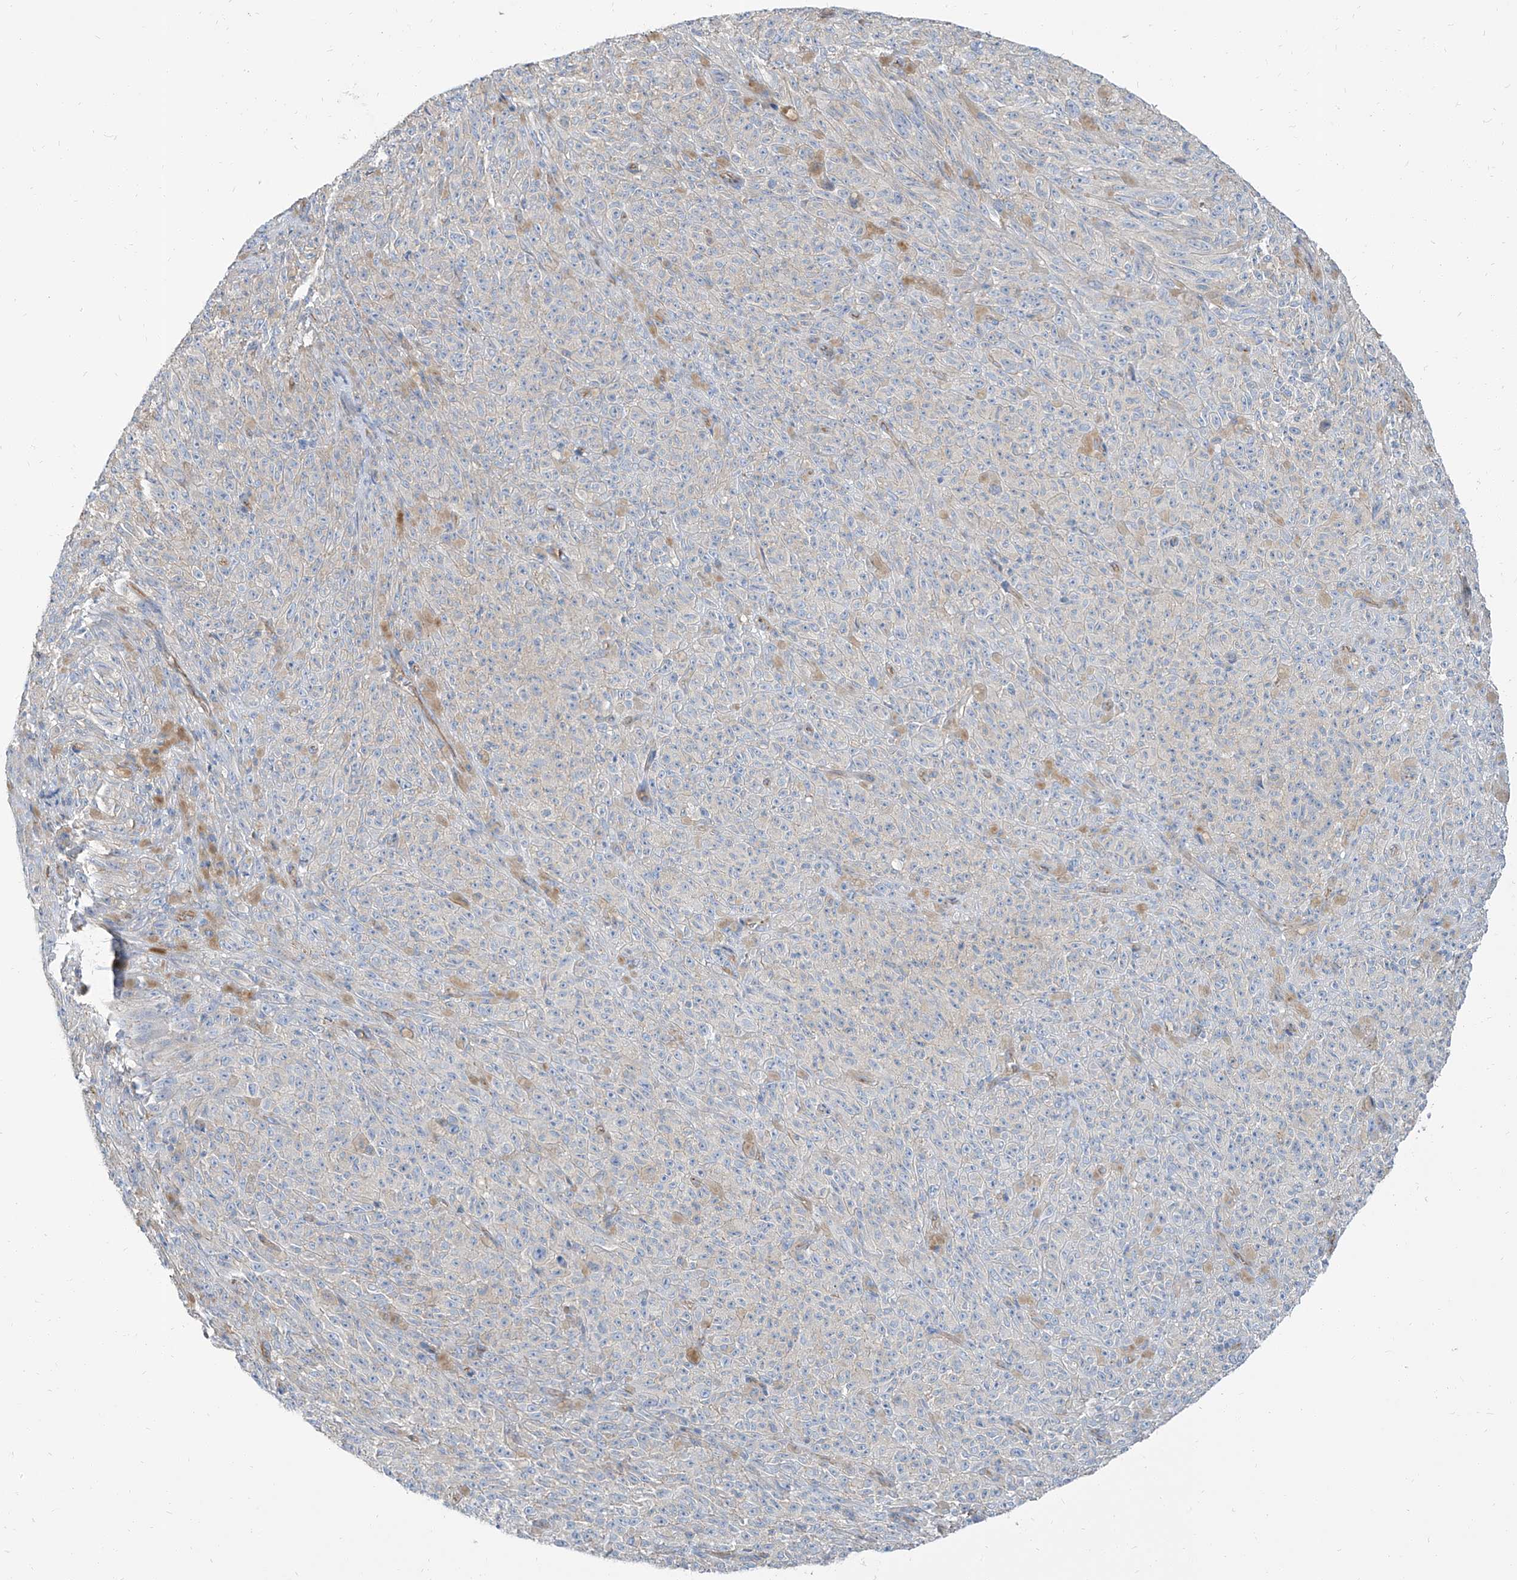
{"staining": {"intensity": "negative", "quantity": "none", "location": "none"}, "tissue": "melanoma", "cell_type": "Tumor cells", "image_type": "cancer", "snomed": [{"axis": "morphology", "description": "Malignant melanoma, NOS"}, {"axis": "topography", "description": "Skin"}], "caption": "An immunohistochemistry (IHC) histopathology image of malignant melanoma is shown. There is no staining in tumor cells of malignant melanoma. The staining was performed using DAB to visualize the protein expression in brown, while the nuclei were stained in blue with hematoxylin (Magnification: 20x).", "gene": "TXLNB", "patient": {"sex": "female", "age": 82}}